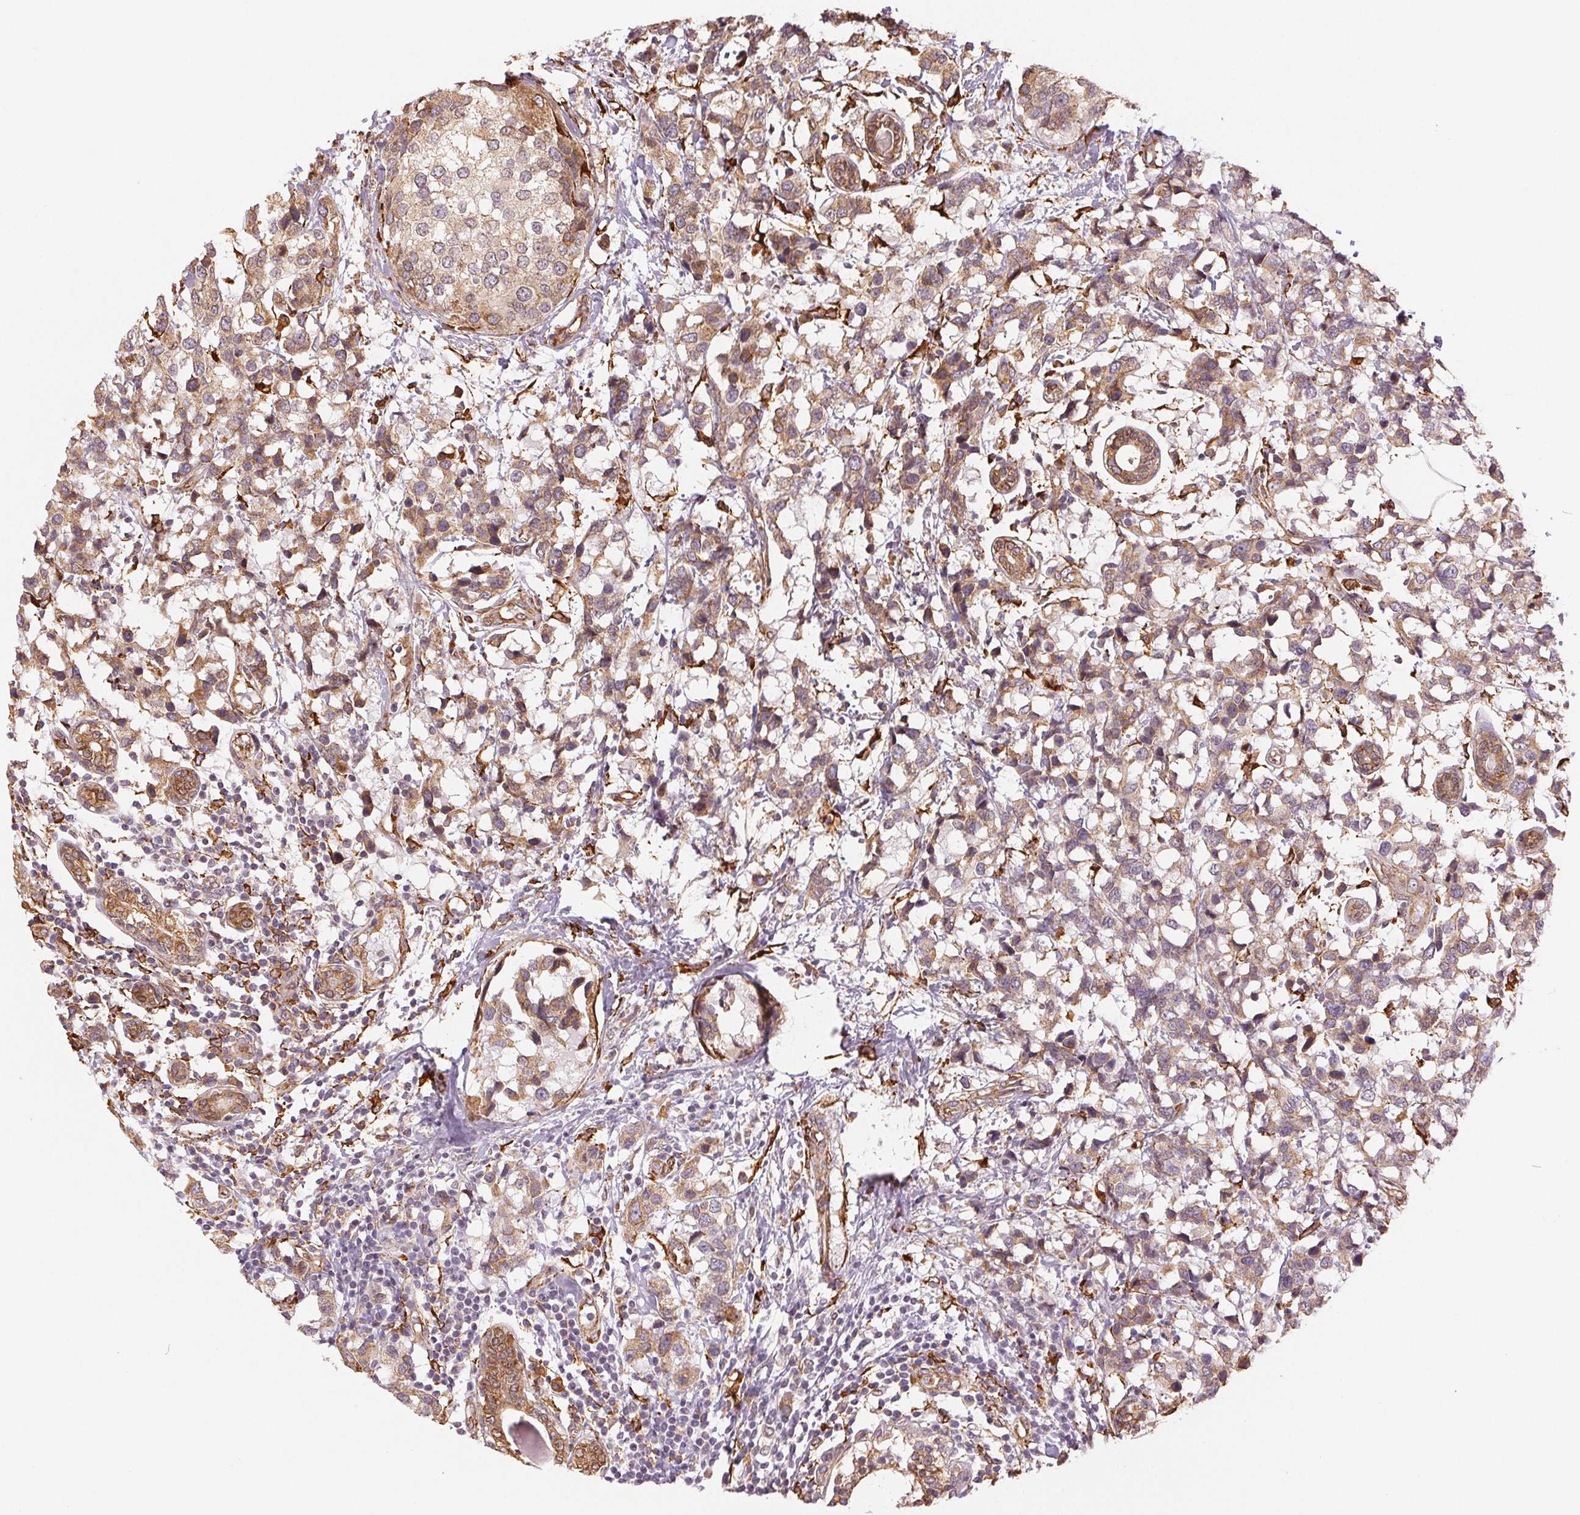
{"staining": {"intensity": "moderate", "quantity": ">75%", "location": "cytoplasmic/membranous"}, "tissue": "breast cancer", "cell_type": "Tumor cells", "image_type": "cancer", "snomed": [{"axis": "morphology", "description": "Lobular carcinoma"}, {"axis": "topography", "description": "Breast"}], "caption": "Moderate cytoplasmic/membranous positivity is seen in about >75% of tumor cells in breast cancer. Immunohistochemistry (ihc) stains the protein of interest in brown and the nuclei are stained blue.", "gene": "RCN3", "patient": {"sex": "female", "age": 59}}